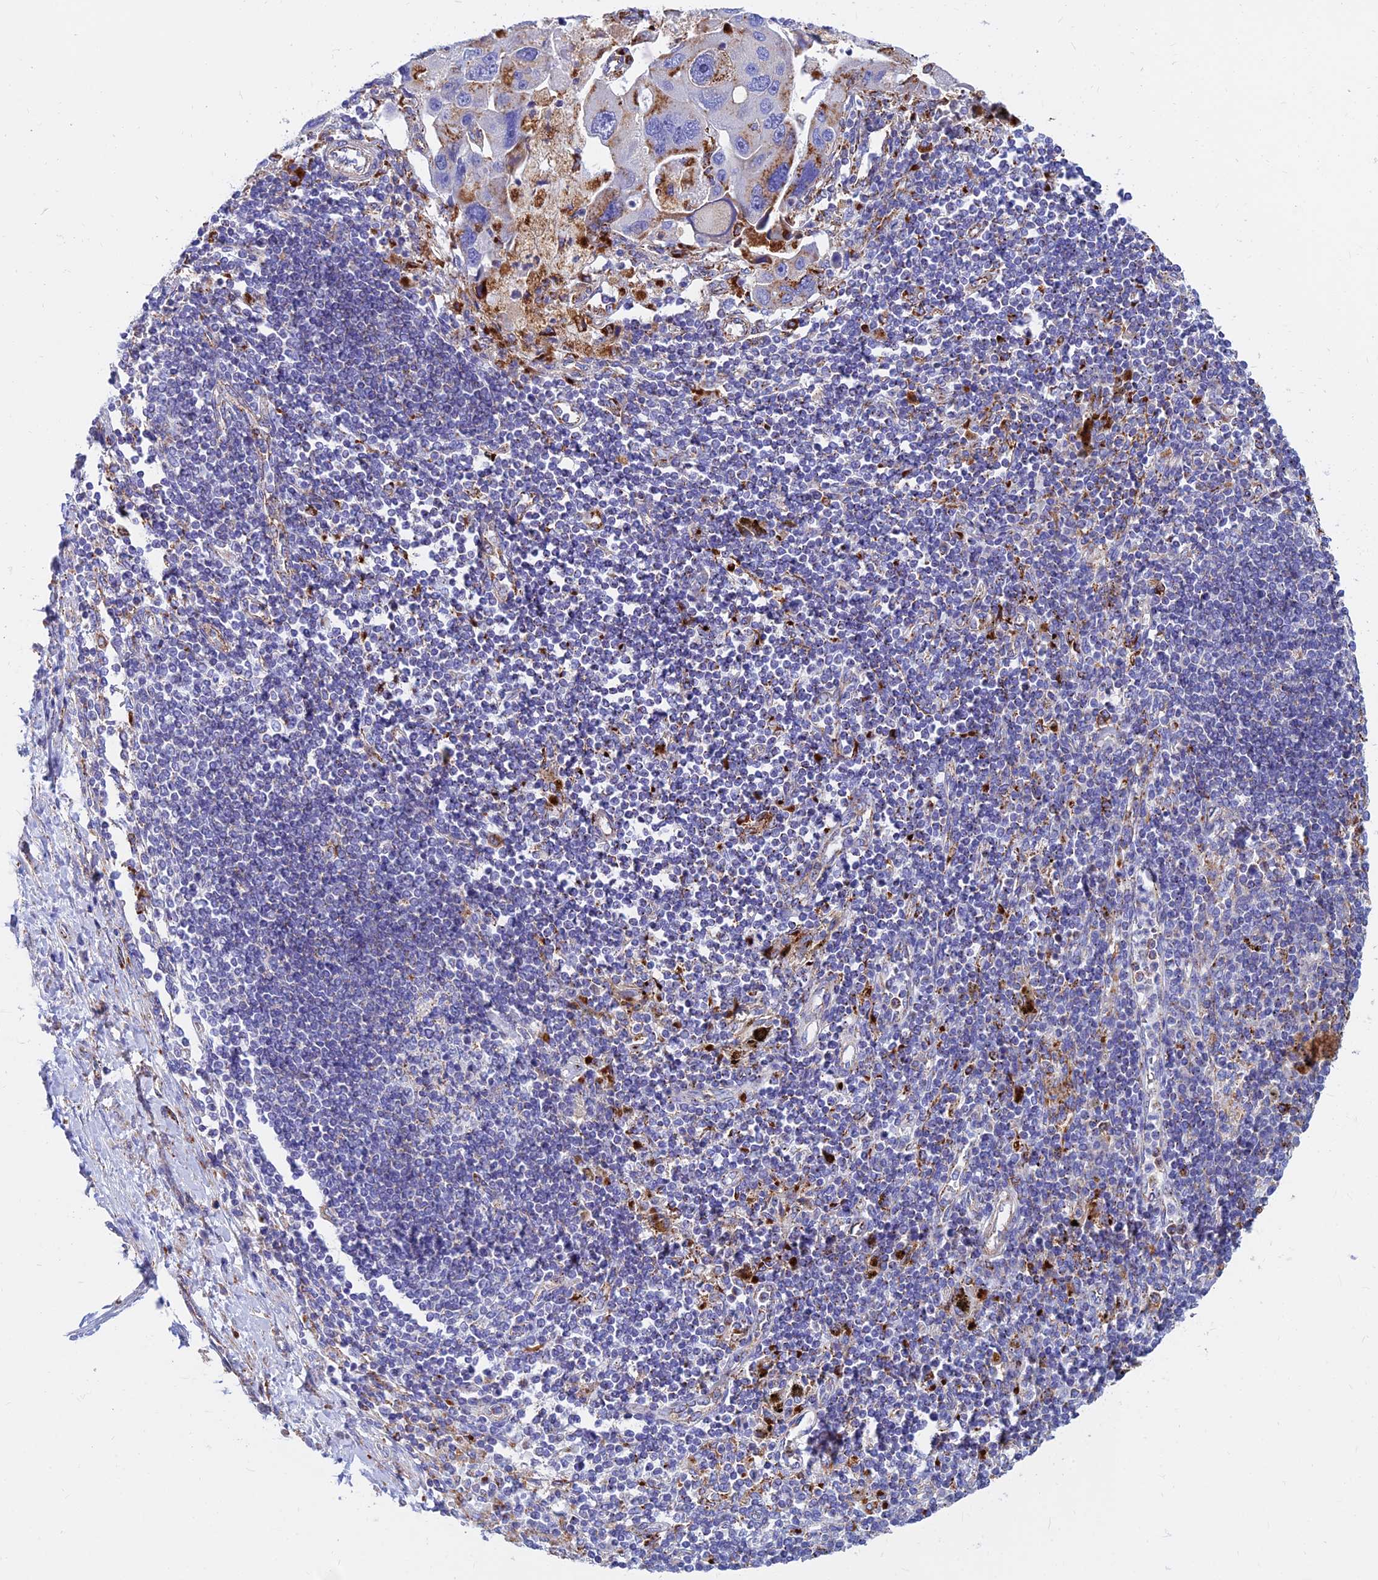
{"staining": {"intensity": "moderate", "quantity": "<25%", "location": "cytoplasmic/membranous"}, "tissue": "lung cancer", "cell_type": "Tumor cells", "image_type": "cancer", "snomed": [{"axis": "morphology", "description": "Adenocarcinoma, NOS"}, {"axis": "topography", "description": "Lung"}], "caption": "Lung cancer (adenocarcinoma) stained with immunohistochemistry (IHC) reveals moderate cytoplasmic/membranous positivity in approximately <25% of tumor cells. (brown staining indicates protein expression, while blue staining denotes nuclei).", "gene": "SPNS1", "patient": {"sex": "female", "age": 54}}